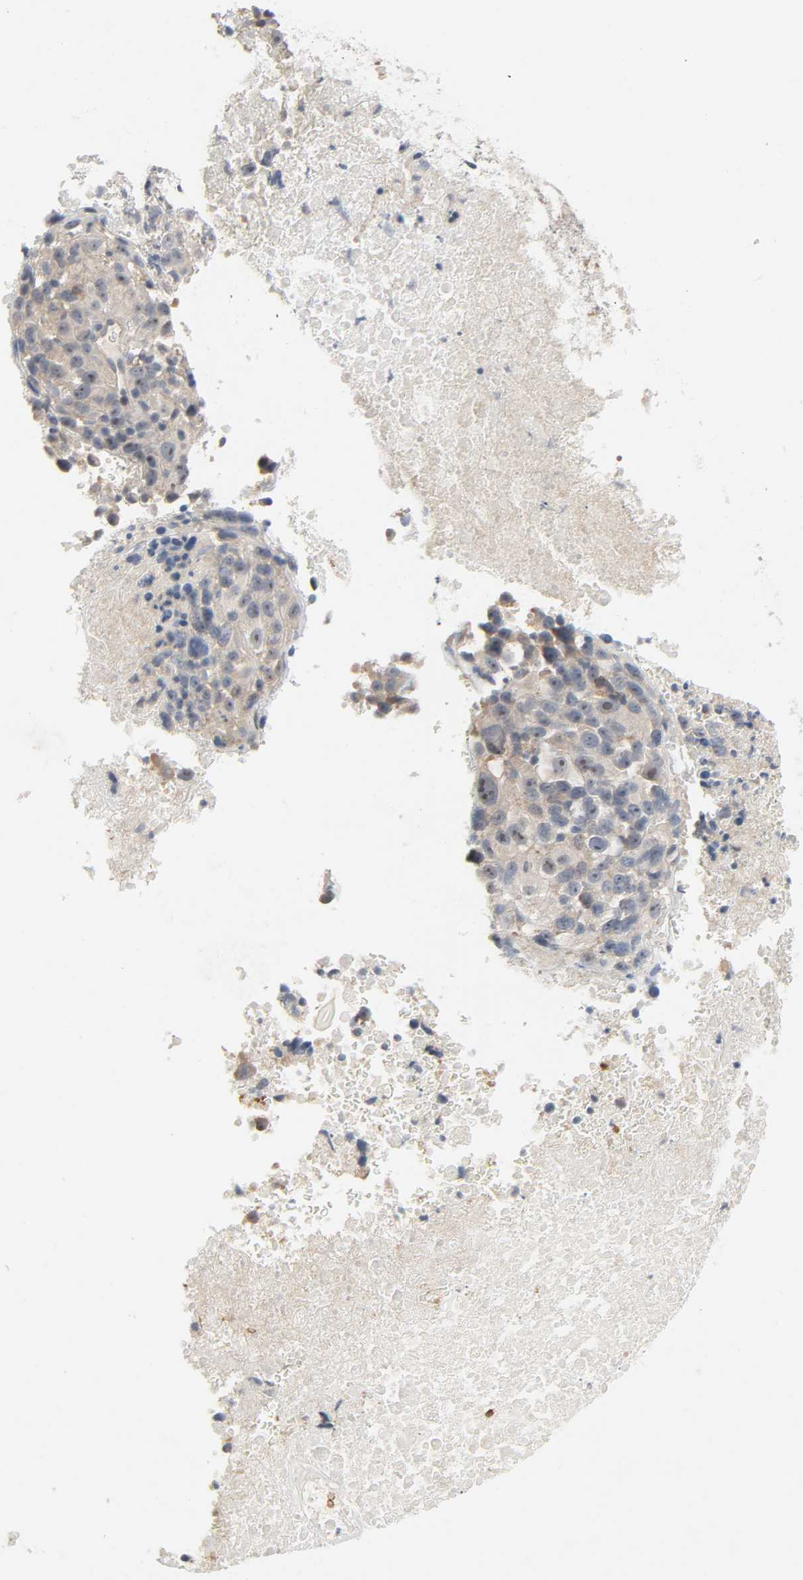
{"staining": {"intensity": "weak", "quantity": "25%-75%", "location": "cytoplasmic/membranous"}, "tissue": "melanoma", "cell_type": "Tumor cells", "image_type": "cancer", "snomed": [{"axis": "morphology", "description": "Malignant melanoma, Metastatic site"}, {"axis": "topography", "description": "Cerebral cortex"}], "caption": "The photomicrograph exhibits staining of malignant melanoma (metastatic site), revealing weak cytoplasmic/membranous protein staining (brown color) within tumor cells.", "gene": "CD4", "patient": {"sex": "female", "age": 52}}